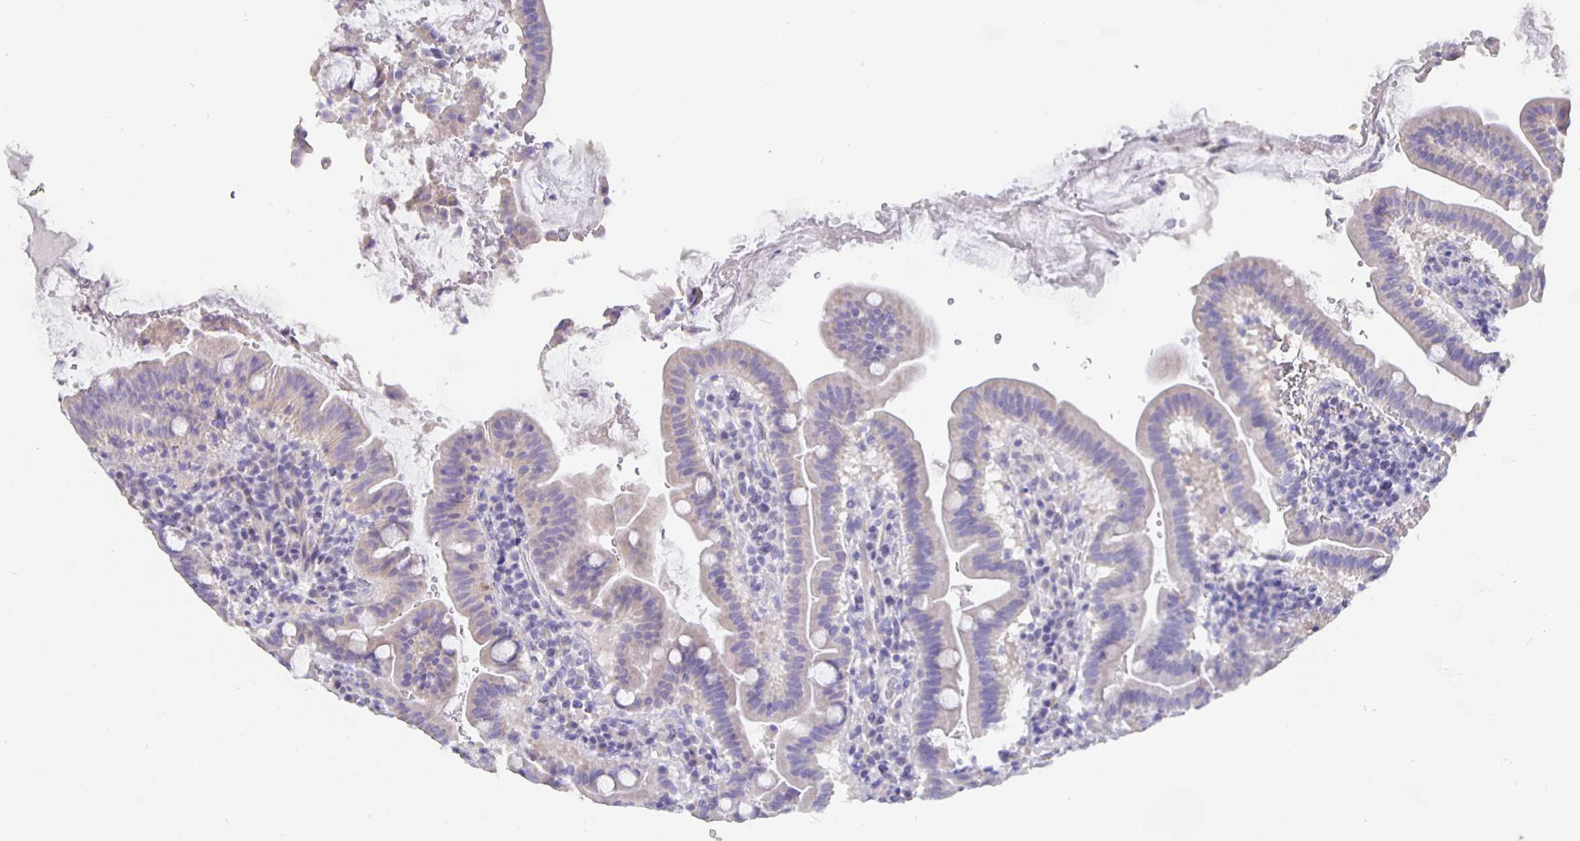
{"staining": {"intensity": "negative", "quantity": "none", "location": "none"}, "tissue": "small intestine", "cell_type": "Glandular cells", "image_type": "normal", "snomed": [{"axis": "morphology", "description": "Normal tissue, NOS"}, {"axis": "topography", "description": "Small intestine"}], "caption": "IHC histopathology image of benign human small intestine stained for a protein (brown), which demonstrates no staining in glandular cells.", "gene": "CFAP74", "patient": {"sex": "male", "age": 26}}